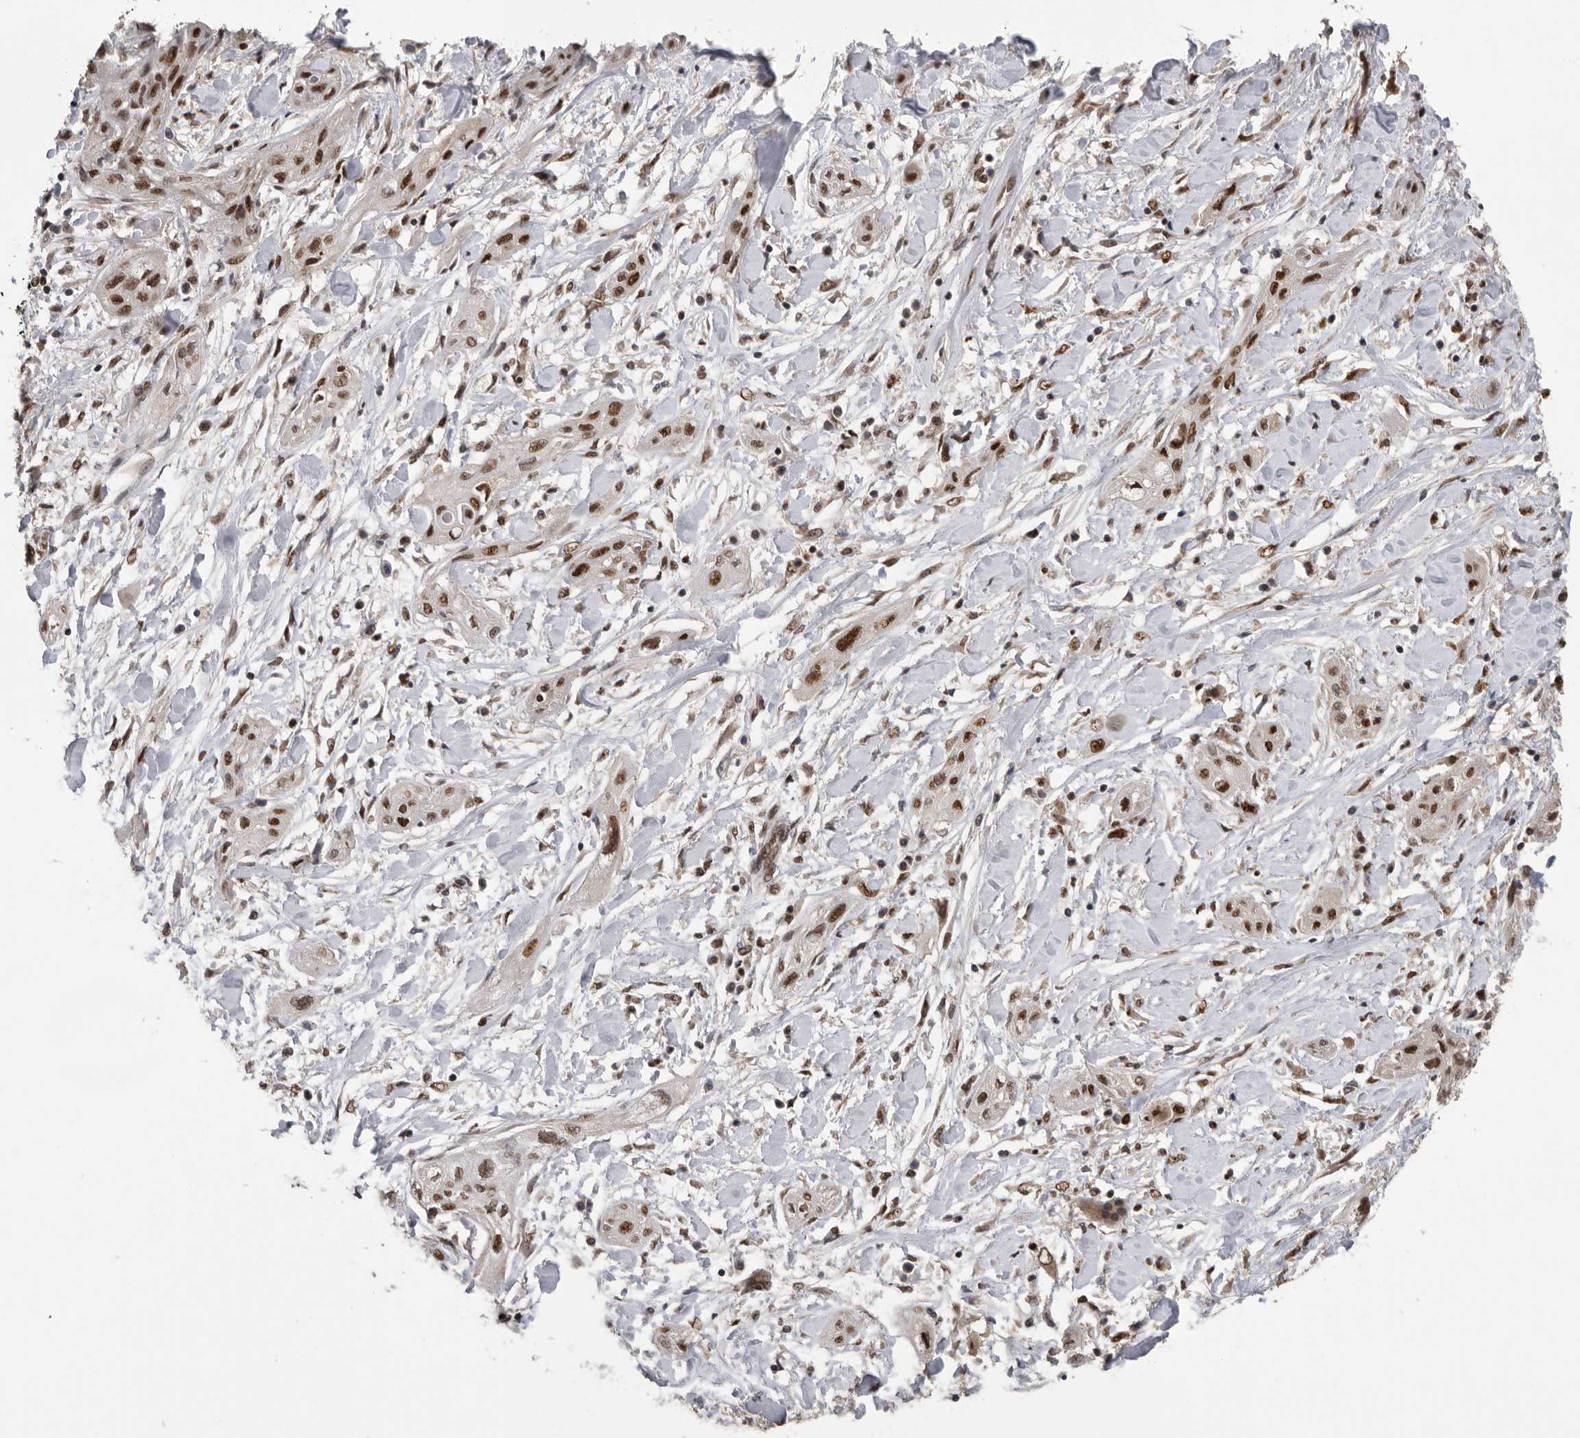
{"staining": {"intensity": "strong", "quantity": ">75%", "location": "nuclear"}, "tissue": "lung cancer", "cell_type": "Tumor cells", "image_type": "cancer", "snomed": [{"axis": "morphology", "description": "Squamous cell carcinoma, NOS"}, {"axis": "topography", "description": "Lung"}], "caption": "There is high levels of strong nuclear staining in tumor cells of squamous cell carcinoma (lung), as demonstrated by immunohistochemical staining (brown color).", "gene": "PPP1R10", "patient": {"sex": "female", "age": 47}}